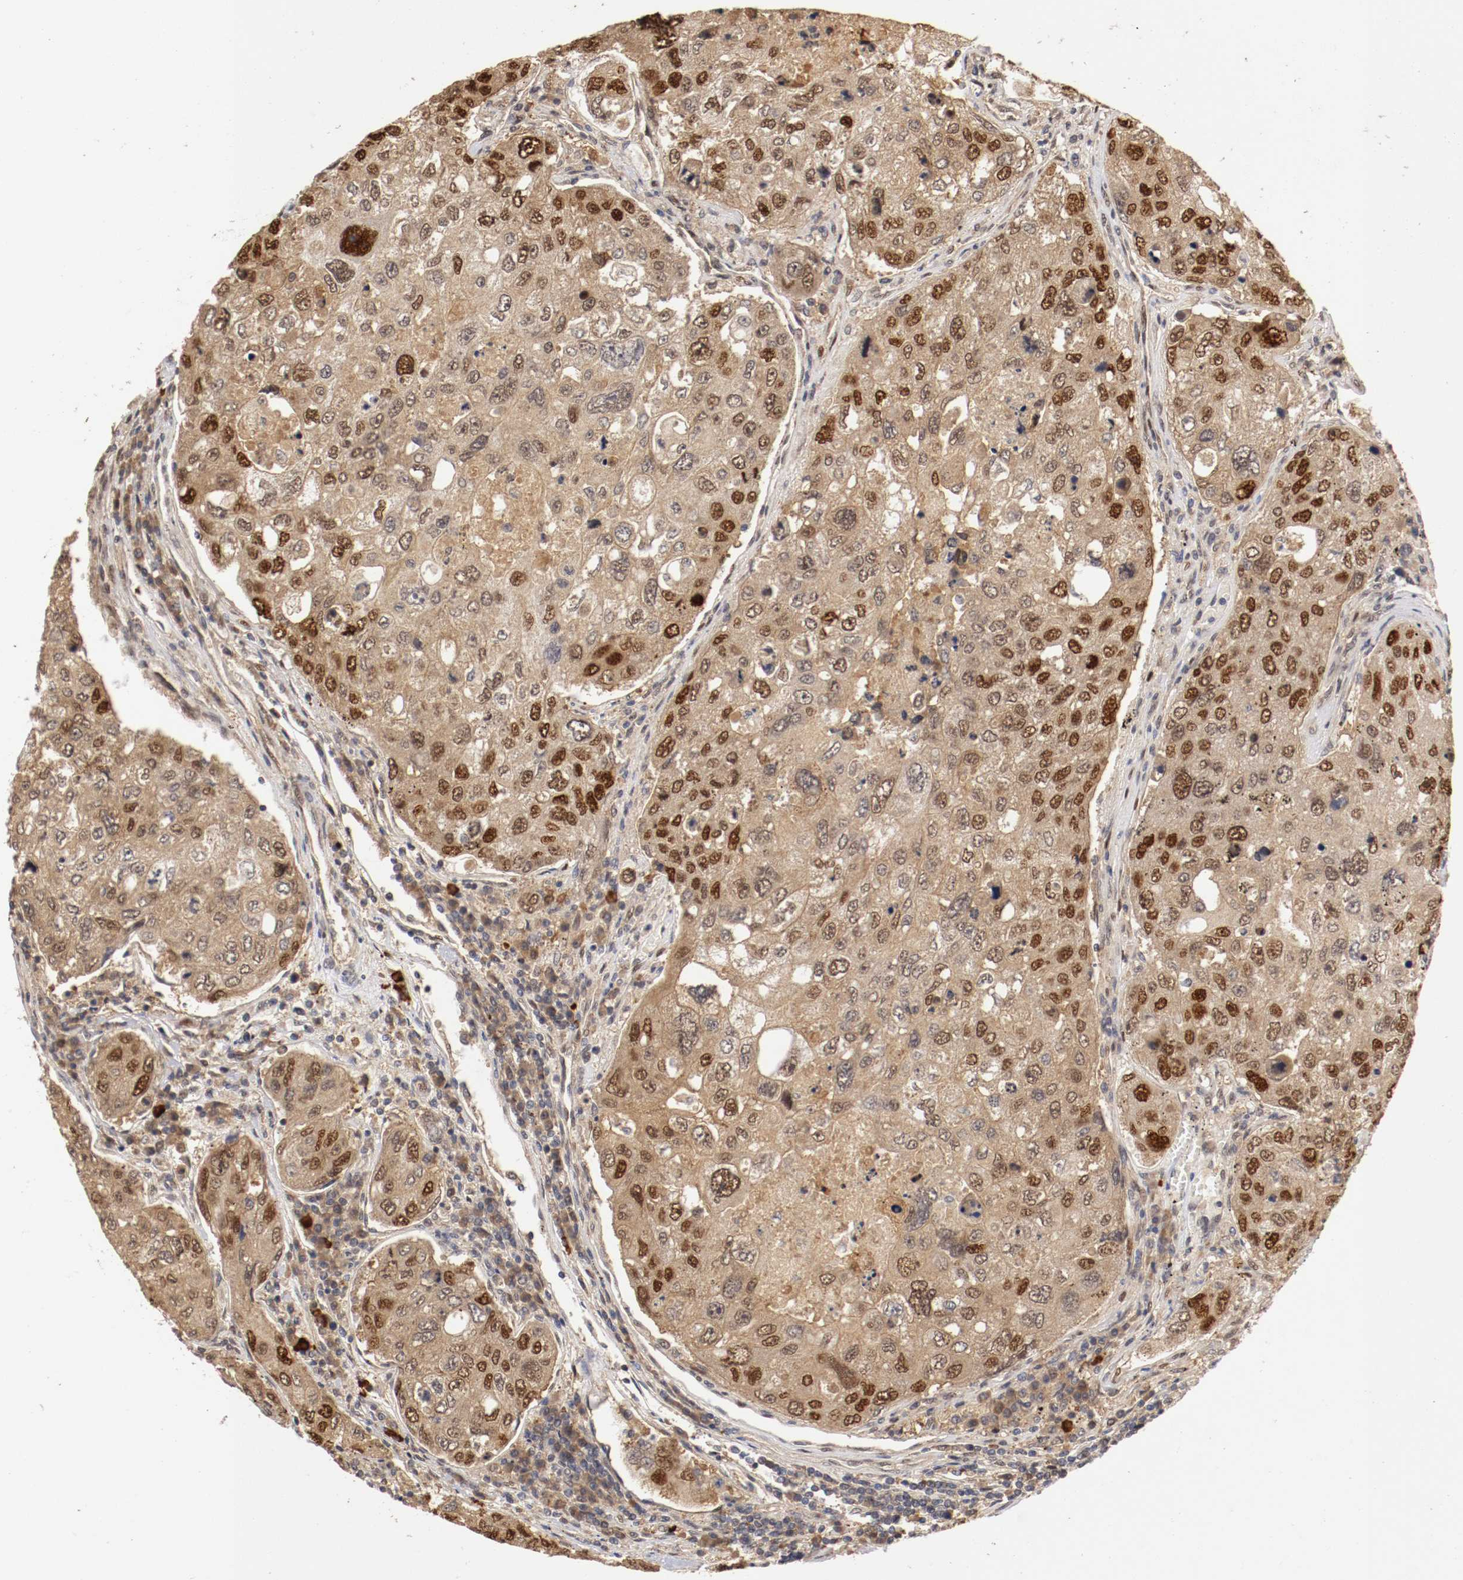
{"staining": {"intensity": "moderate", "quantity": ">75%", "location": "cytoplasmic/membranous,nuclear"}, "tissue": "urothelial cancer", "cell_type": "Tumor cells", "image_type": "cancer", "snomed": [{"axis": "morphology", "description": "Urothelial carcinoma, High grade"}, {"axis": "topography", "description": "Lymph node"}, {"axis": "topography", "description": "Urinary bladder"}], "caption": "A brown stain highlights moderate cytoplasmic/membranous and nuclear staining of a protein in high-grade urothelial carcinoma tumor cells. (DAB IHC, brown staining for protein, blue staining for nuclei).", "gene": "DNMT3B", "patient": {"sex": "male", "age": 51}}